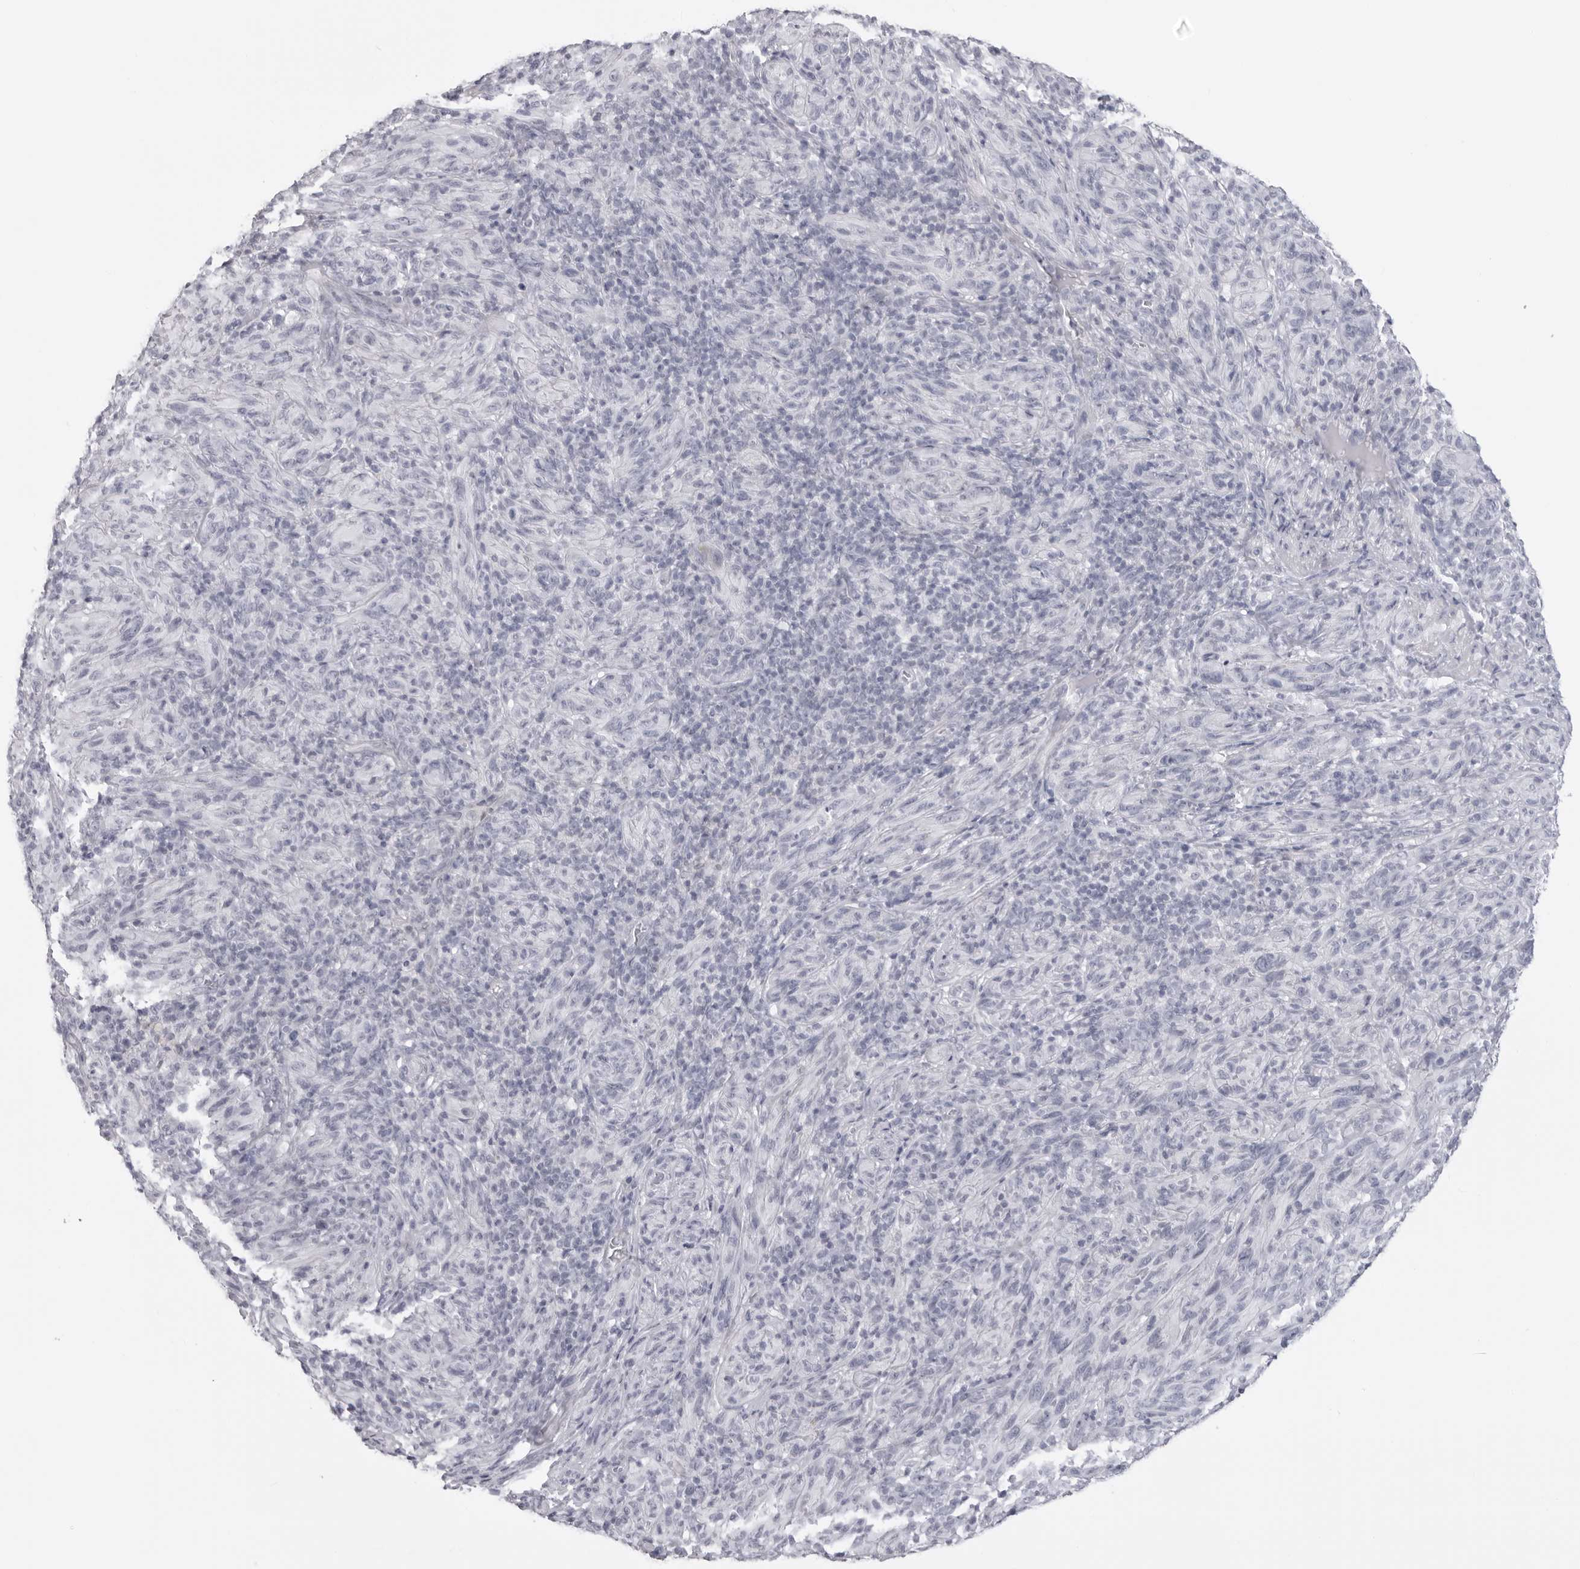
{"staining": {"intensity": "negative", "quantity": "none", "location": "none"}, "tissue": "melanoma", "cell_type": "Tumor cells", "image_type": "cancer", "snomed": [{"axis": "morphology", "description": "Malignant melanoma, NOS"}, {"axis": "topography", "description": "Skin of head"}], "caption": "An immunohistochemistry (IHC) histopathology image of melanoma is shown. There is no staining in tumor cells of melanoma. (DAB immunohistochemistry with hematoxylin counter stain).", "gene": "DNALI1", "patient": {"sex": "male", "age": 96}}